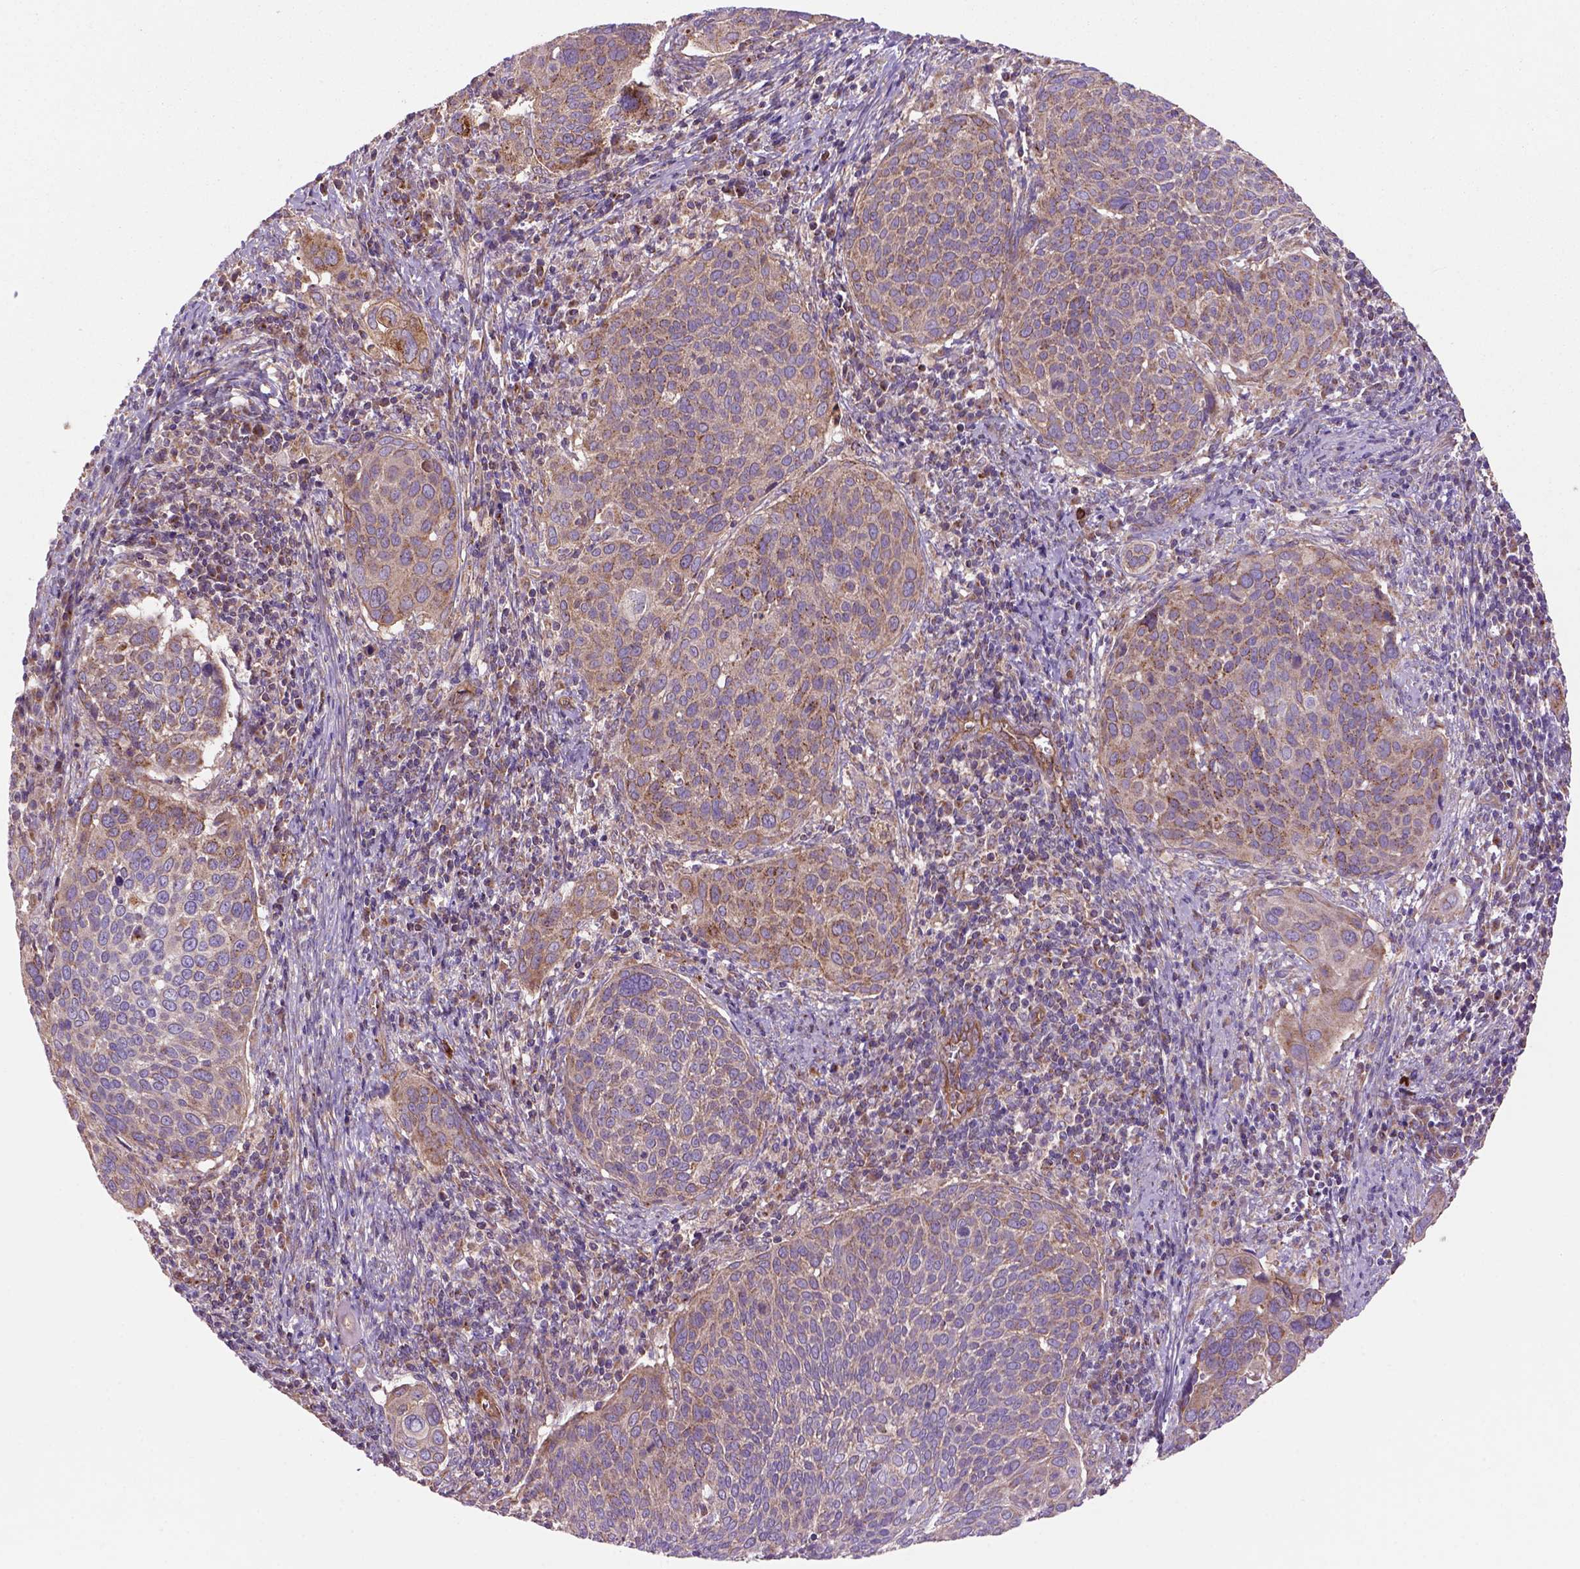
{"staining": {"intensity": "moderate", "quantity": "<25%", "location": "cytoplasmic/membranous"}, "tissue": "cervical cancer", "cell_type": "Tumor cells", "image_type": "cancer", "snomed": [{"axis": "morphology", "description": "Squamous cell carcinoma, NOS"}, {"axis": "topography", "description": "Cervix"}], "caption": "This photomicrograph demonstrates squamous cell carcinoma (cervical) stained with immunohistochemistry to label a protein in brown. The cytoplasmic/membranous of tumor cells show moderate positivity for the protein. Nuclei are counter-stained blue.", "gene": "WARS2", "patient": {"sex": "female", "age": 39}}